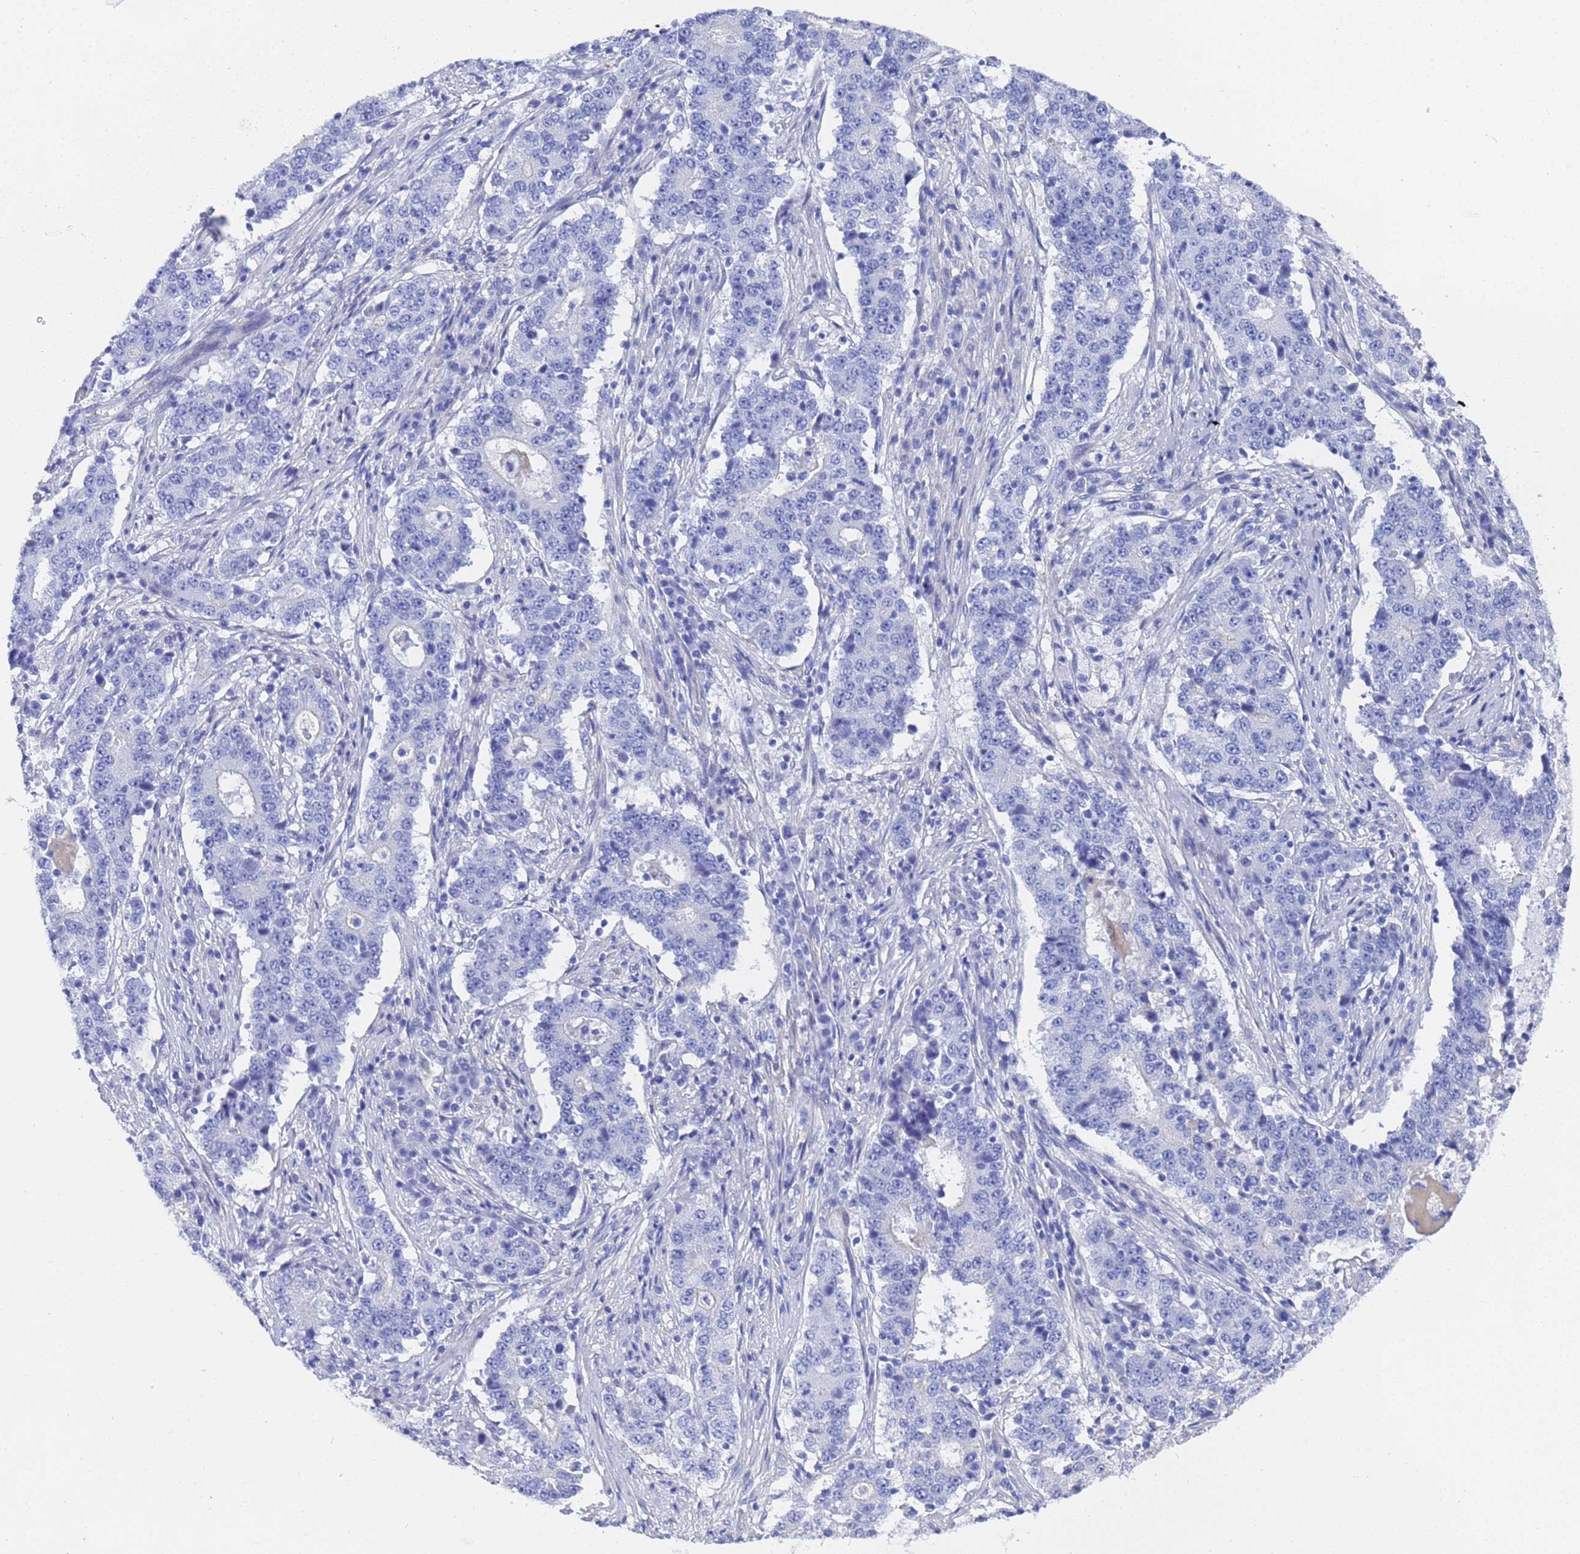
{"staining": {"intensity": "negative", "quantity": "none", "location": "none"}, "tissue": "stomach cancer", "cell_type": "Tumor cells", "image_type": "cancer", "snomed": [{"axis": "morphology", "description": "Adenocarcinoma, NOS"}, {"axis": "topography", "description": "Stomach"}], "caption": "Immunohistochemistry photomicrograph of neoplastic tissue: human adenocarcinoma (stomach) stained with DAB shows no significant protein positivity in tumor cells. (DAB (3,3'-diaminobenzidine) immunohistochemistry visualized using brightfield microscopy, high magnification).", "gene": "TUBB1", "patient": {"sex": "male", "age": 59}}